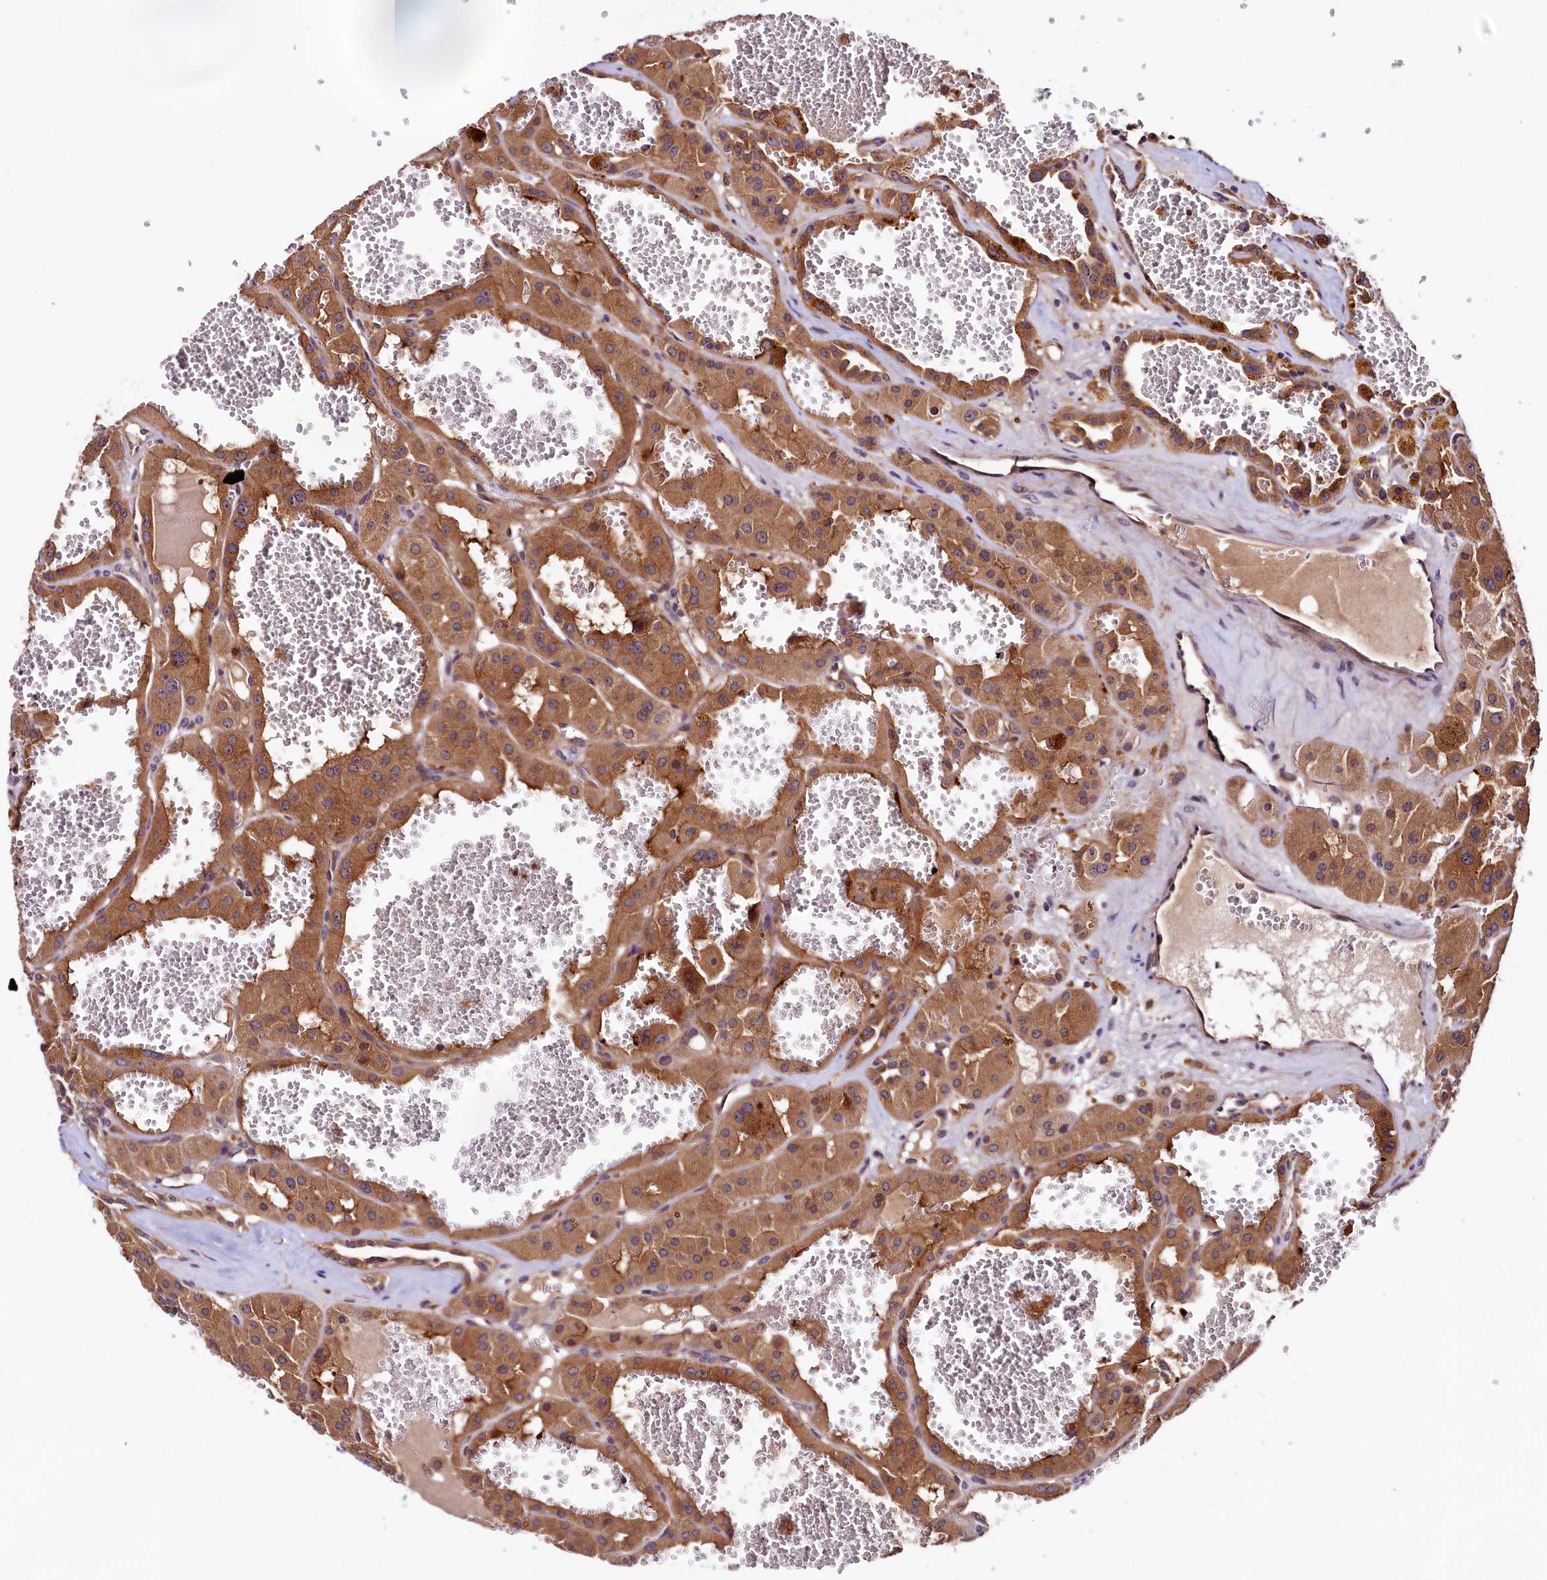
{"staining": {"intensity": "moderate", "quantity": ">75%", "location": "cytoplasmic/membranous"}, "tissue": "renal cancer", "cell_type": "Tumor cells", "image_type": "cancer", "snomed": [{"axis": "morphology", "description": "Carcinoma, NOS"}, {"axis": "topography", "description": "Kidney"}], "caption": "A histopathology image showing moderate cytoplasmic/membranous expression in approximately >75% of tumor cells in carcinoma (renal), as visualized by brown immunohistochemical staining.", "gene": "VPS35", "patient": {"sex": "female", "age": 75}}